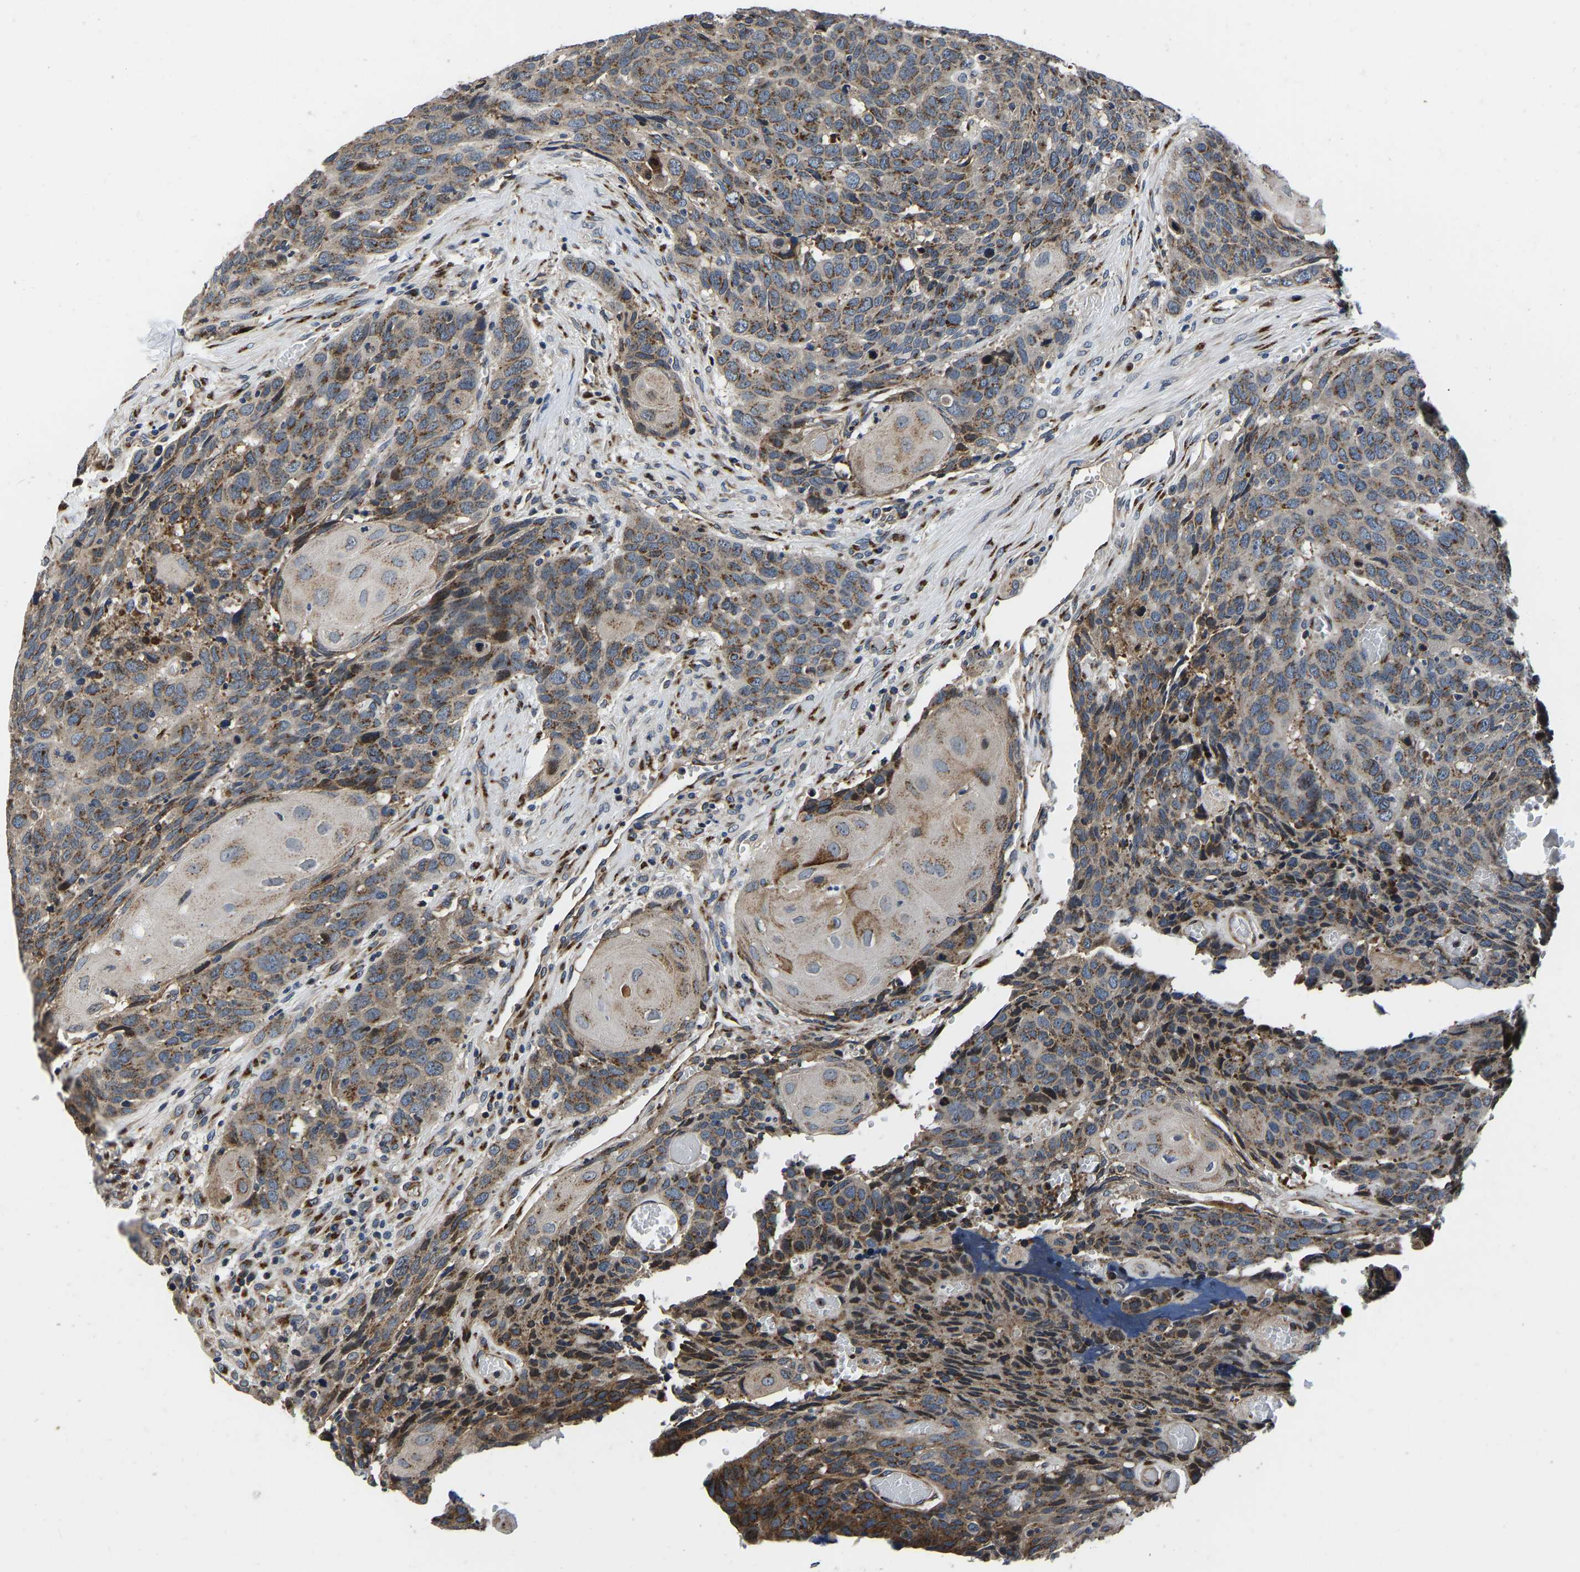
{"staining": {"intensity": "moderate", "quantity": ">75%", "location": "cytoplasmic/membranous"}, "tissue": "head and neck cancer", "cell_type": "Tumor cells", "image_type": "cancer", "snomed": [{"axis": "morphology", "description": "Squamous cell carcinoma, NOS"}, {"axis": "topography", "description": "Head-Neck"}], "caption": "This is an image of immunohistochemistry staining of head and neck squamous cell carcinoma, which shows moderate staining in the cytoplasmic/membranous of tumor cells.", "gene": "RABAC1", "patient": {"sex": "male", "age": 66}}